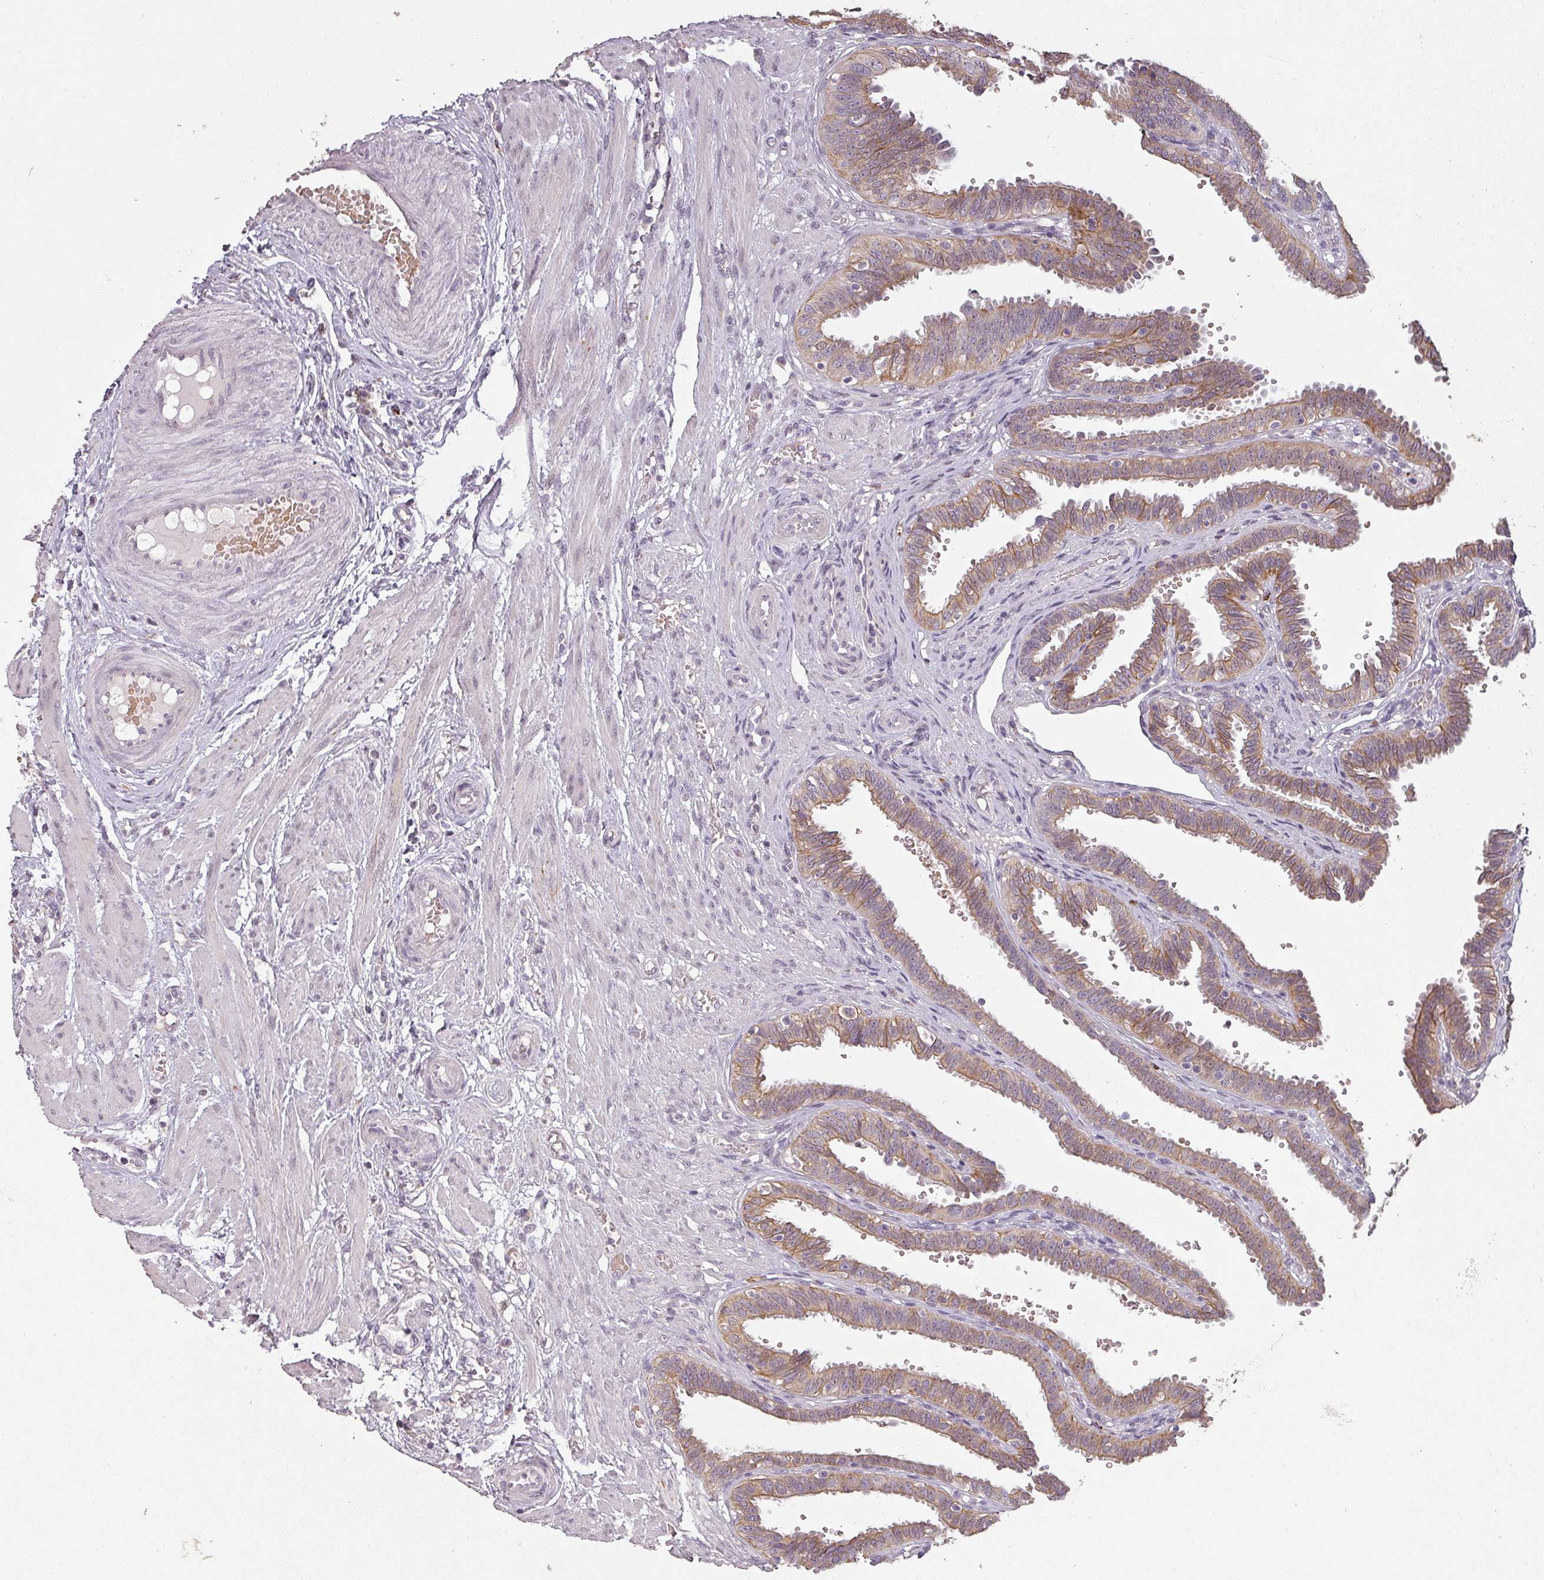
{"staining": {"intensity": "moderate", "quantity": ">75%", "location": "cytoplasmic/membranous"}, "tissue": "fallopian tube", "cell_type": "Glandular cells", "image_type": "normal", "snomed": [{"axis": "morphology", "description": "Normal tissue, NOS"}, {"axis": "topography", "description": "Fallopian tube"}], "caption": "A brown stain shows moderate cytoplasmic/membranous expression of a protein in glandular cells of benign human fallopian tube. Ihc stains the protein in brown and the nuclei are stained blue.", "gene": "LYPLA1", "patient": {"sex": "female", "age": 37}}